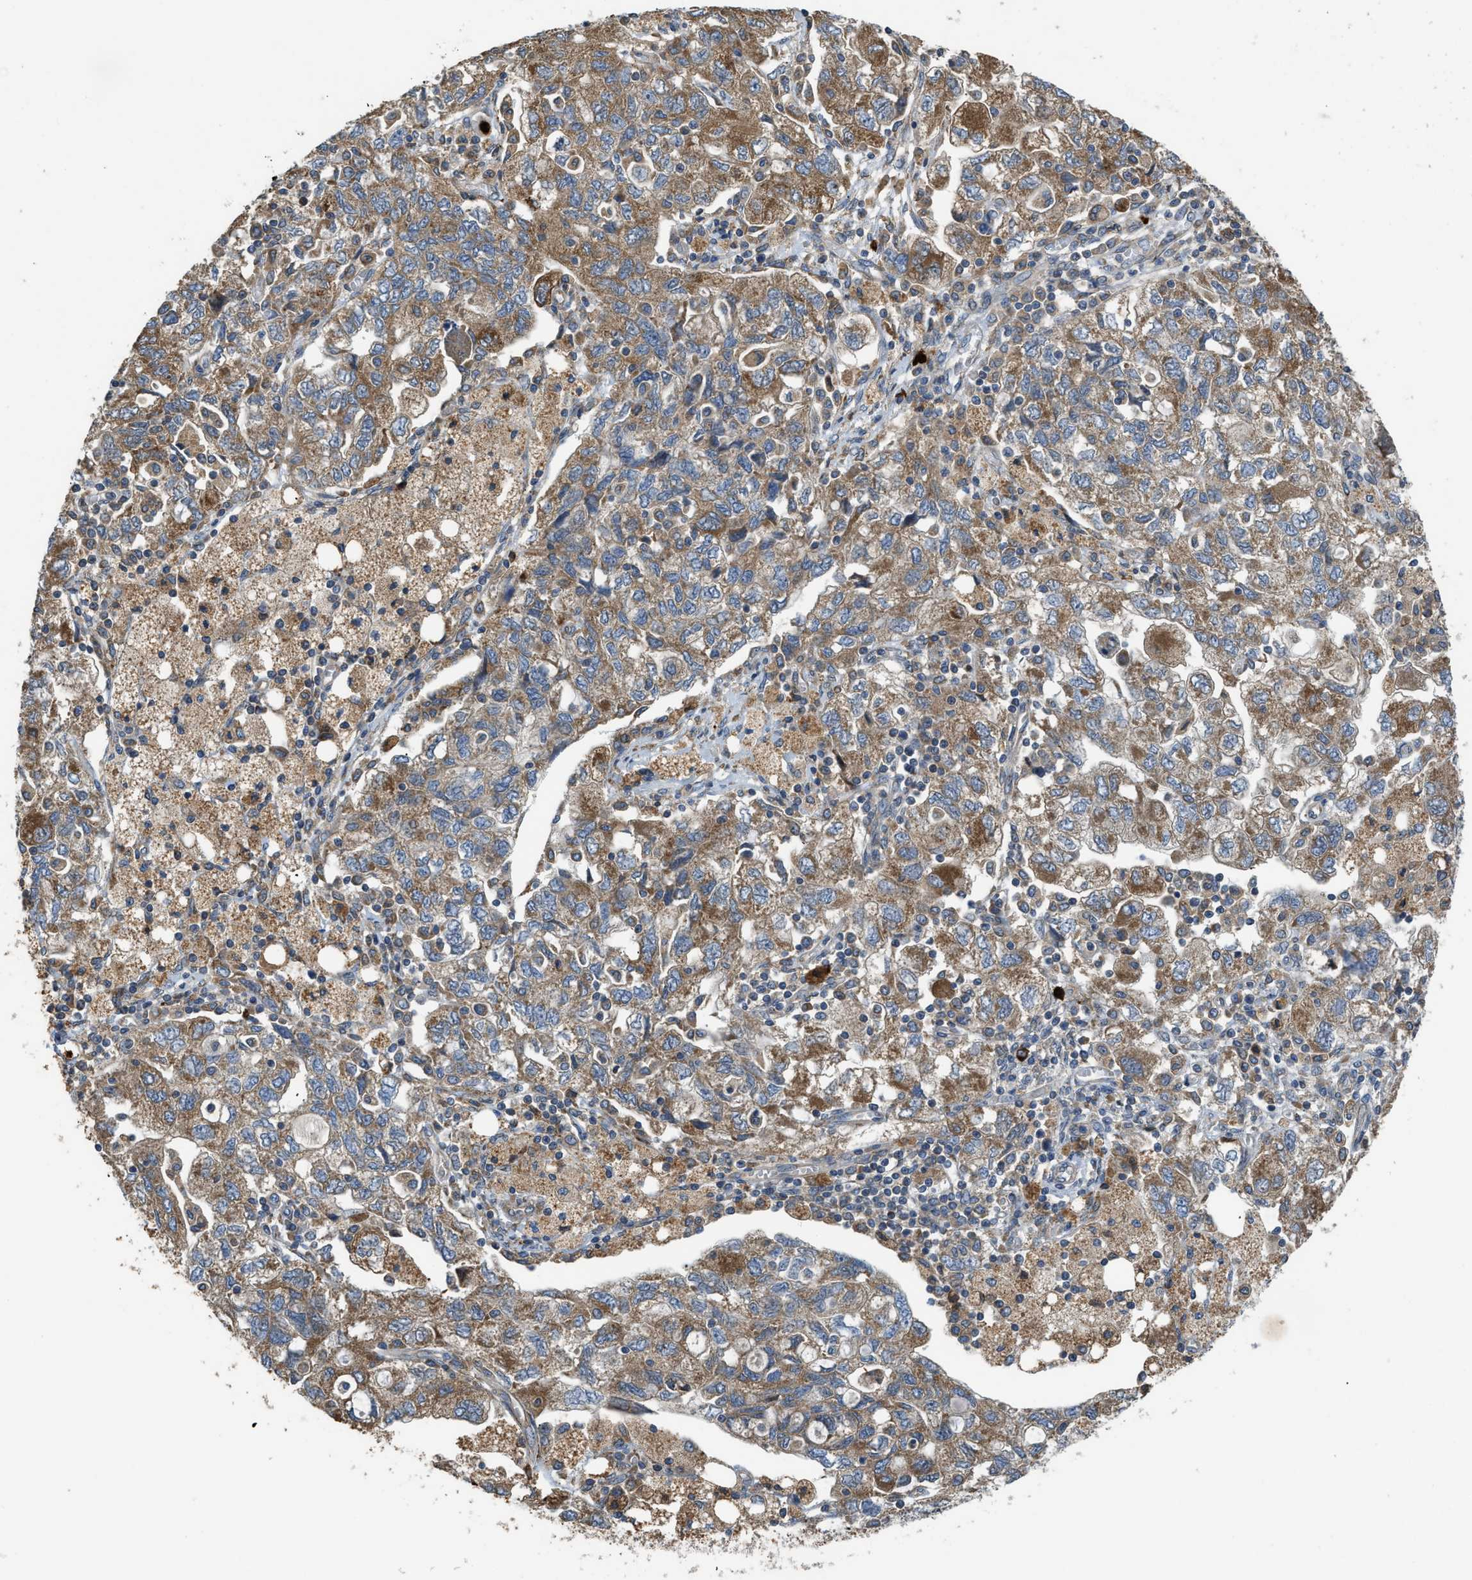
{"staining": {"intensity": "moderate", "quantity": ">75%", "location": "cytoplasmic/membranous"}, "tissue": "ovarian cancer", "cell_type": "Tumor cells", "image_type": "cancer", "snomed": [{"axis": "morphology", "description": "Carcinoma, NOS"}, {"axis": "morphology", "description": "Cystadenocarcinoma, serous, NOS"}, {"axis": "topography", "description": "Ovary"}], "caption": "Protein expression analysis of human ovarian cancer (serous cystadenocarcinoma) reveals moderate cytoplasmic/membranous positivity in about >75% of tumor cells.", "gene": "TMEM68", "patient": {"sex": "female", "age": 69}}